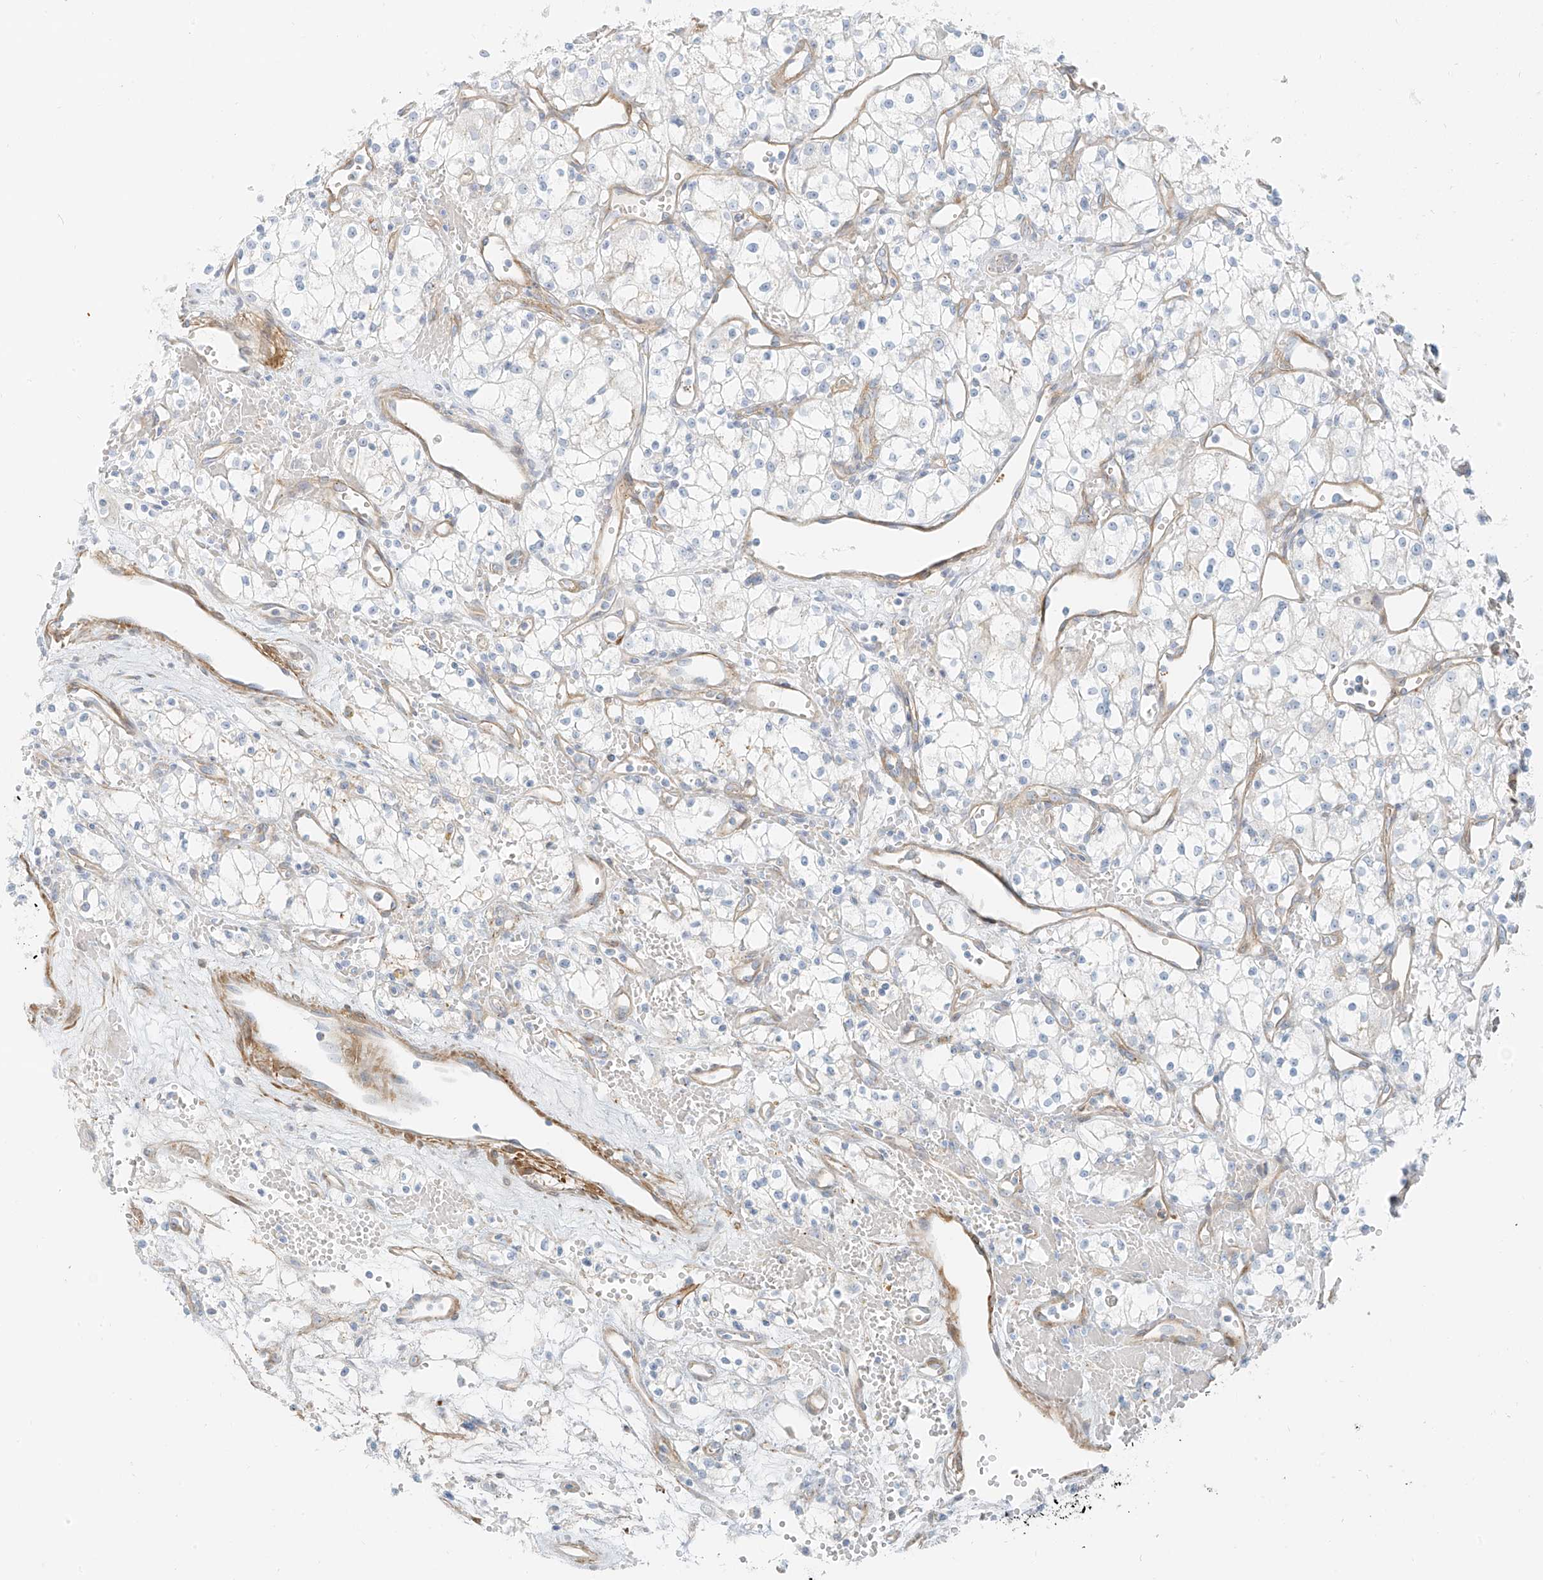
{"staining": {"intensity": "negative", "quantity": "none", "location": "none"}, "tissue": "renal cancer", "cell_type": "Tumor cells", "image_type": "cancer", "snomed": [{"axis": "morphology", "description": "Adenocarcinoma, NOS"}, {"axis": "topography", "description": "Kidney"}], "caption": "Immunohistochemistry (IHC) image of neoplastic tissue: renal adenocarcinoma stained with DAB reveals no significant protein expression in tumor cells.", "gene": "SMCP", "patient": {"sex": "male", "age": 59}}